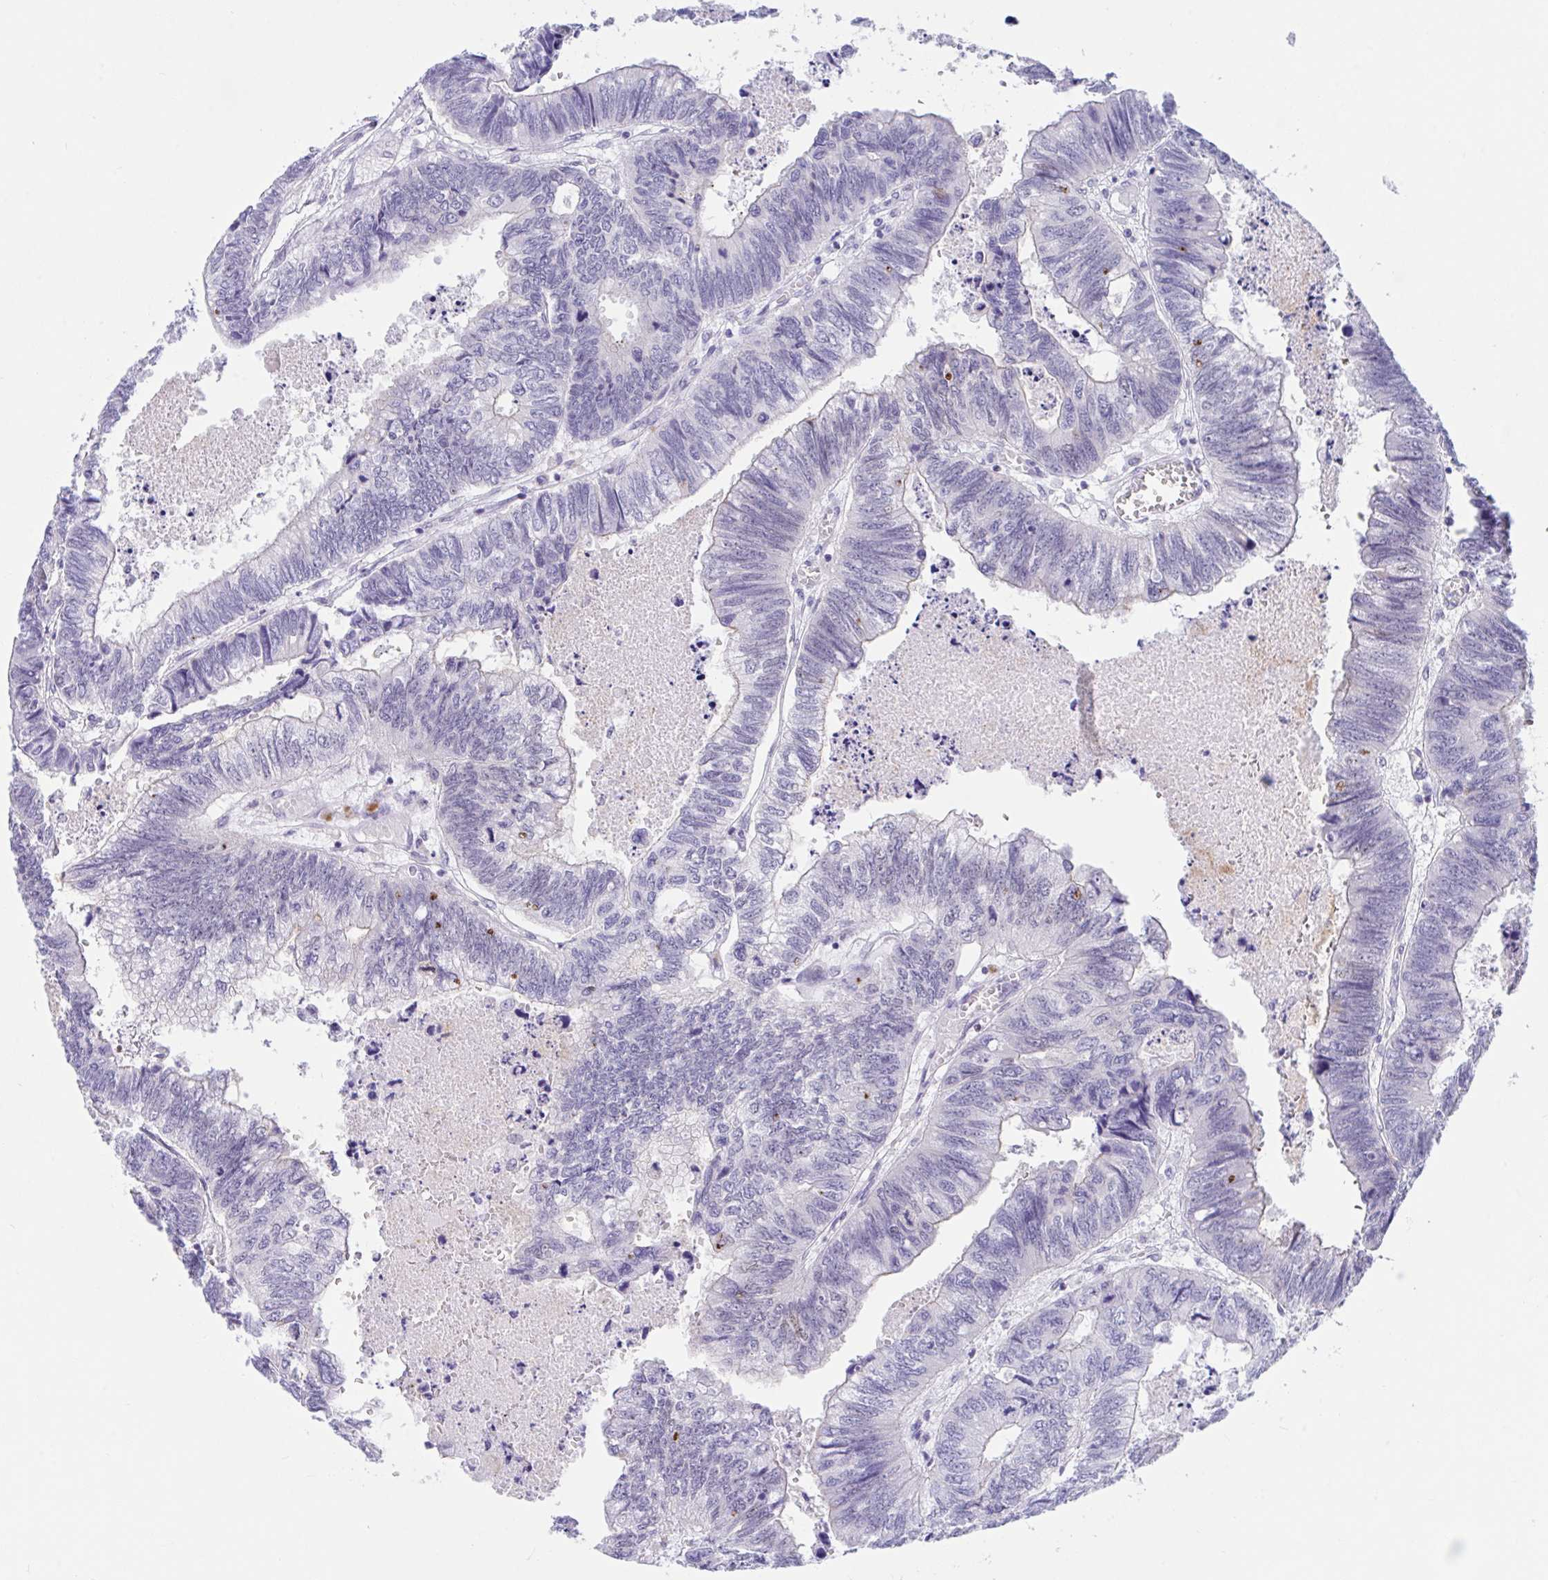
{"staining": {"intensity": "strong", "quantity": "25%-75%", "location": "nuclear"}, "tissue": "colorectal cancer", "cell_type": "Tumor cells", "image_type": "cancer", "snomed": [{"axis": "morphology", "description": "Adenocarcinoma, NOS"}, {"axis": "topography", "description": "Colon"}], "caption": "High-magnification brightfield microscopy of colorectal adenocarcinoma stained with DAB (3,3'-diaminobenzidine) (brown) and counterstained with hematoxylin (blue). tumor cells exhibit strong nuclear staining is identified in about25%-75% of cells.", "gene": "IKZF2", "patient": {"sex": "male", "age": 62}}